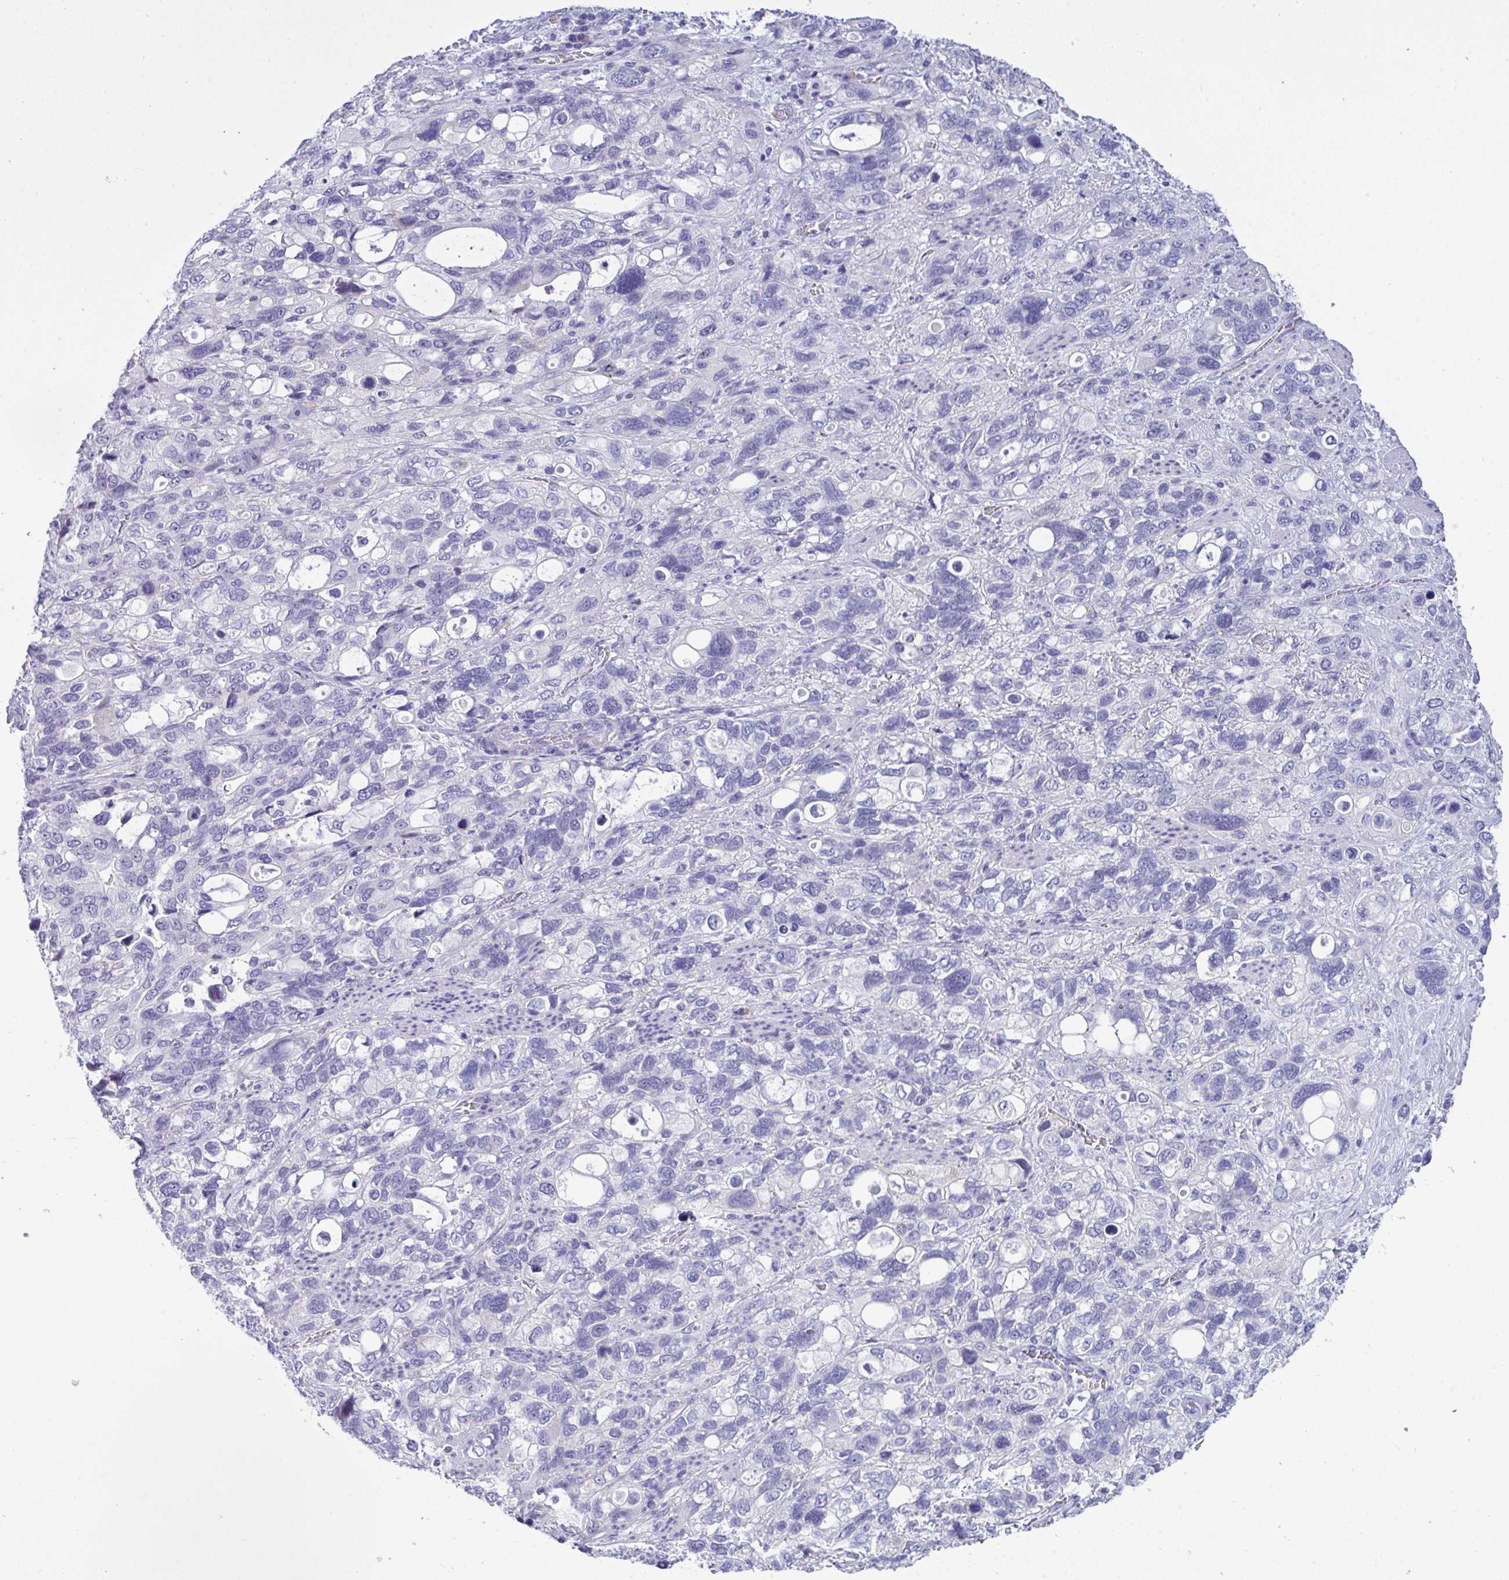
{"staining": {"intensity": "negative", "quantity": "none", "location": "none"}, "tissue": "stomach cancer", "cell_type": "Tumor cells", "image_type": "cancer", "snomed": [{"axis": "morphology", "description": "Adenocarcinoma, NOS"}, {"axis": "topography", "description": "Stomach, upper"}], "caption": "High power microscopy histopathology image of an immunohistochemistry histopathology image of stomach cancer, revealing no significant positivity in tumor cells.", "gene": "YBX2", "patient": {"sex": "female", "age": 81}}